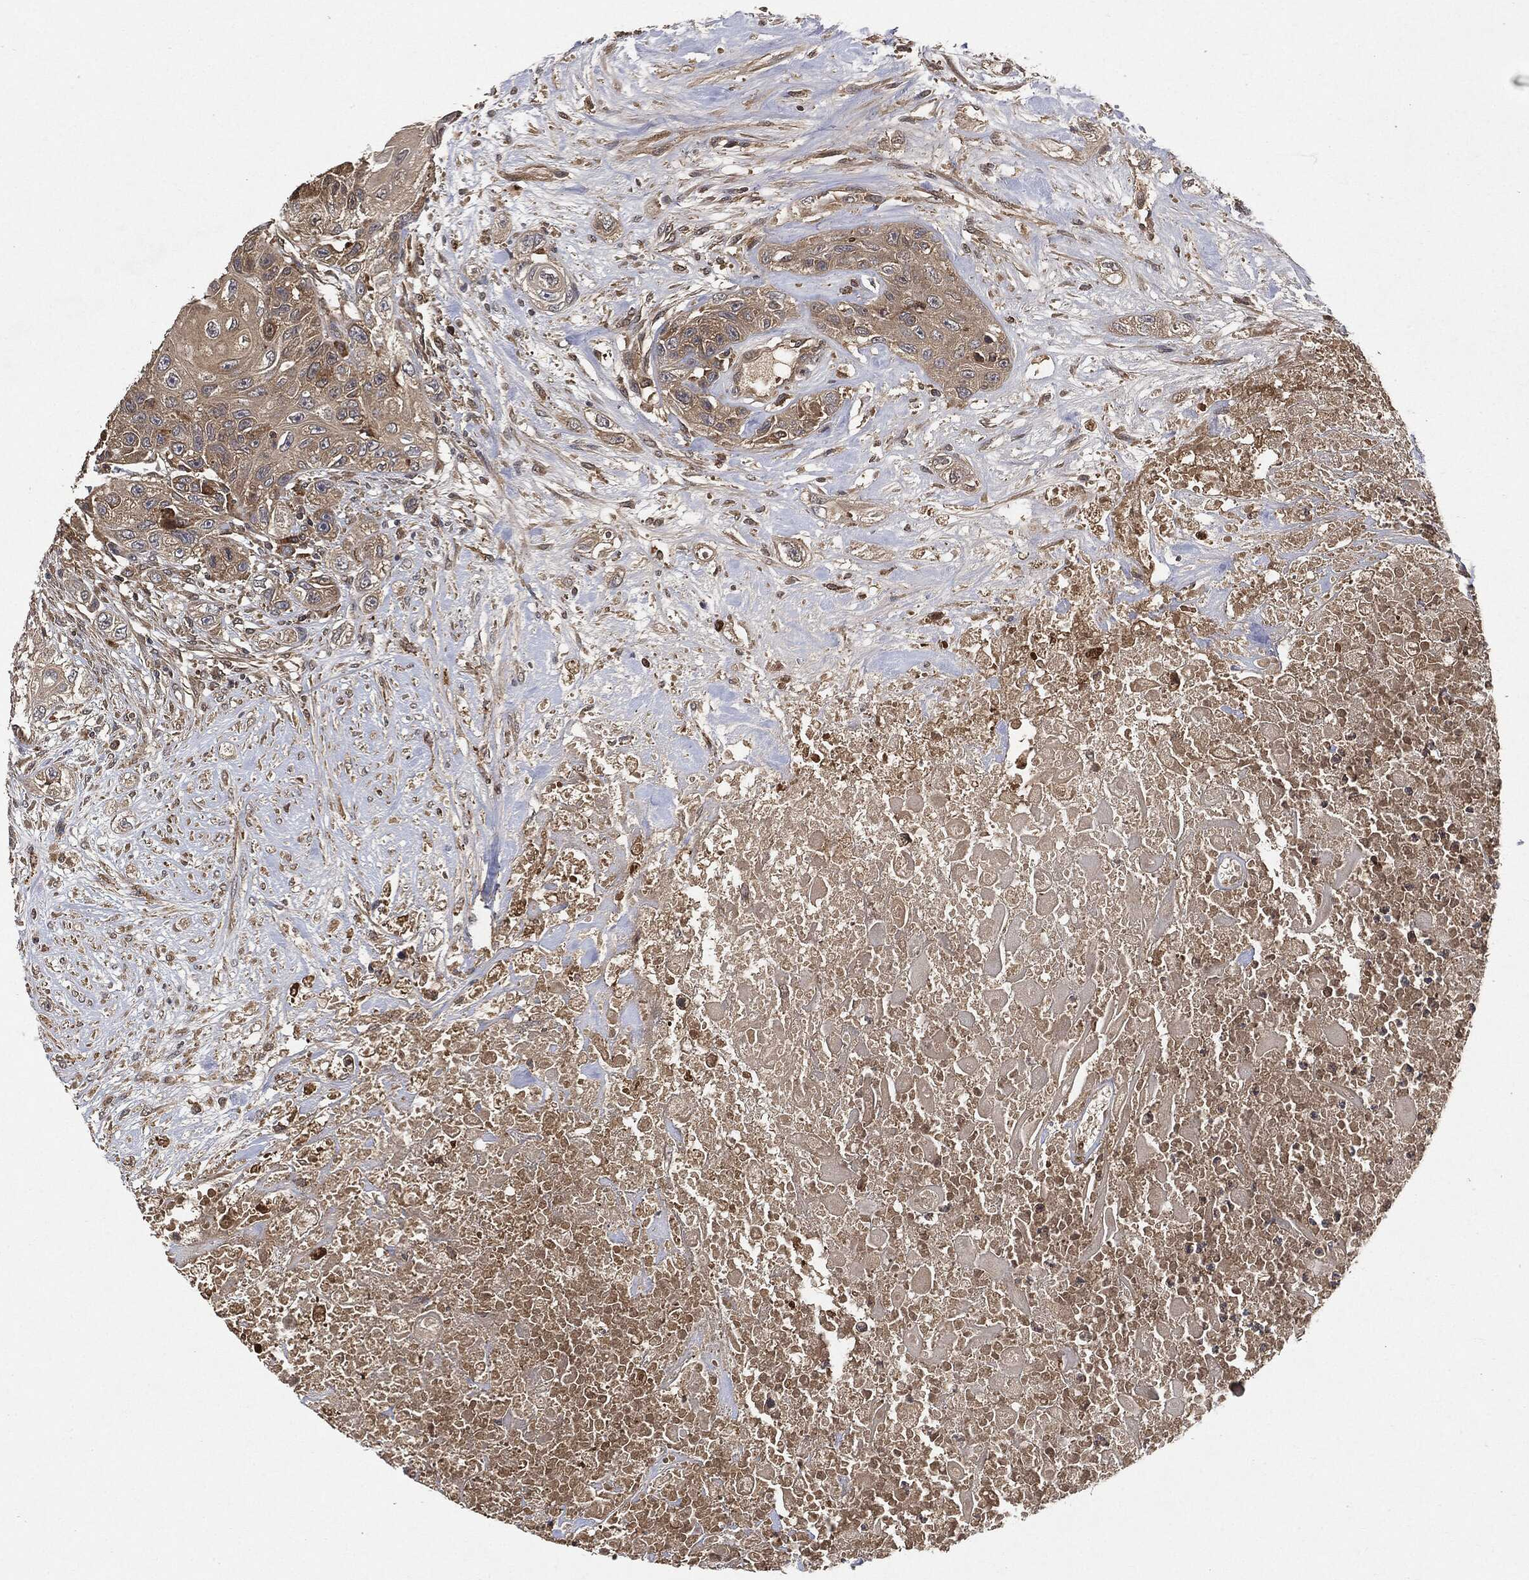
{"staining": {"intensity": "moderate", "quantity": "25%-75%", "location": "cytoplasmic/membranous"}, "tissue": "urothelial cancer", "cell_type": "Tumor cells", "image_type": "cancer", "snomed": [{"axis": "morphology", "description": "Urothelial carcinoma, High grade"}, {"axis": "topography", "description": "Urinary bladder"}], "caption": "Urothelial cancer tissue demonstrates moderate cytoplasmic/membranous expression in about 25%-75% of tumor cells, visualized by immunohistochemistry.", "gene": "BRAF", "patient": {"sex": "female", "age": 56}}